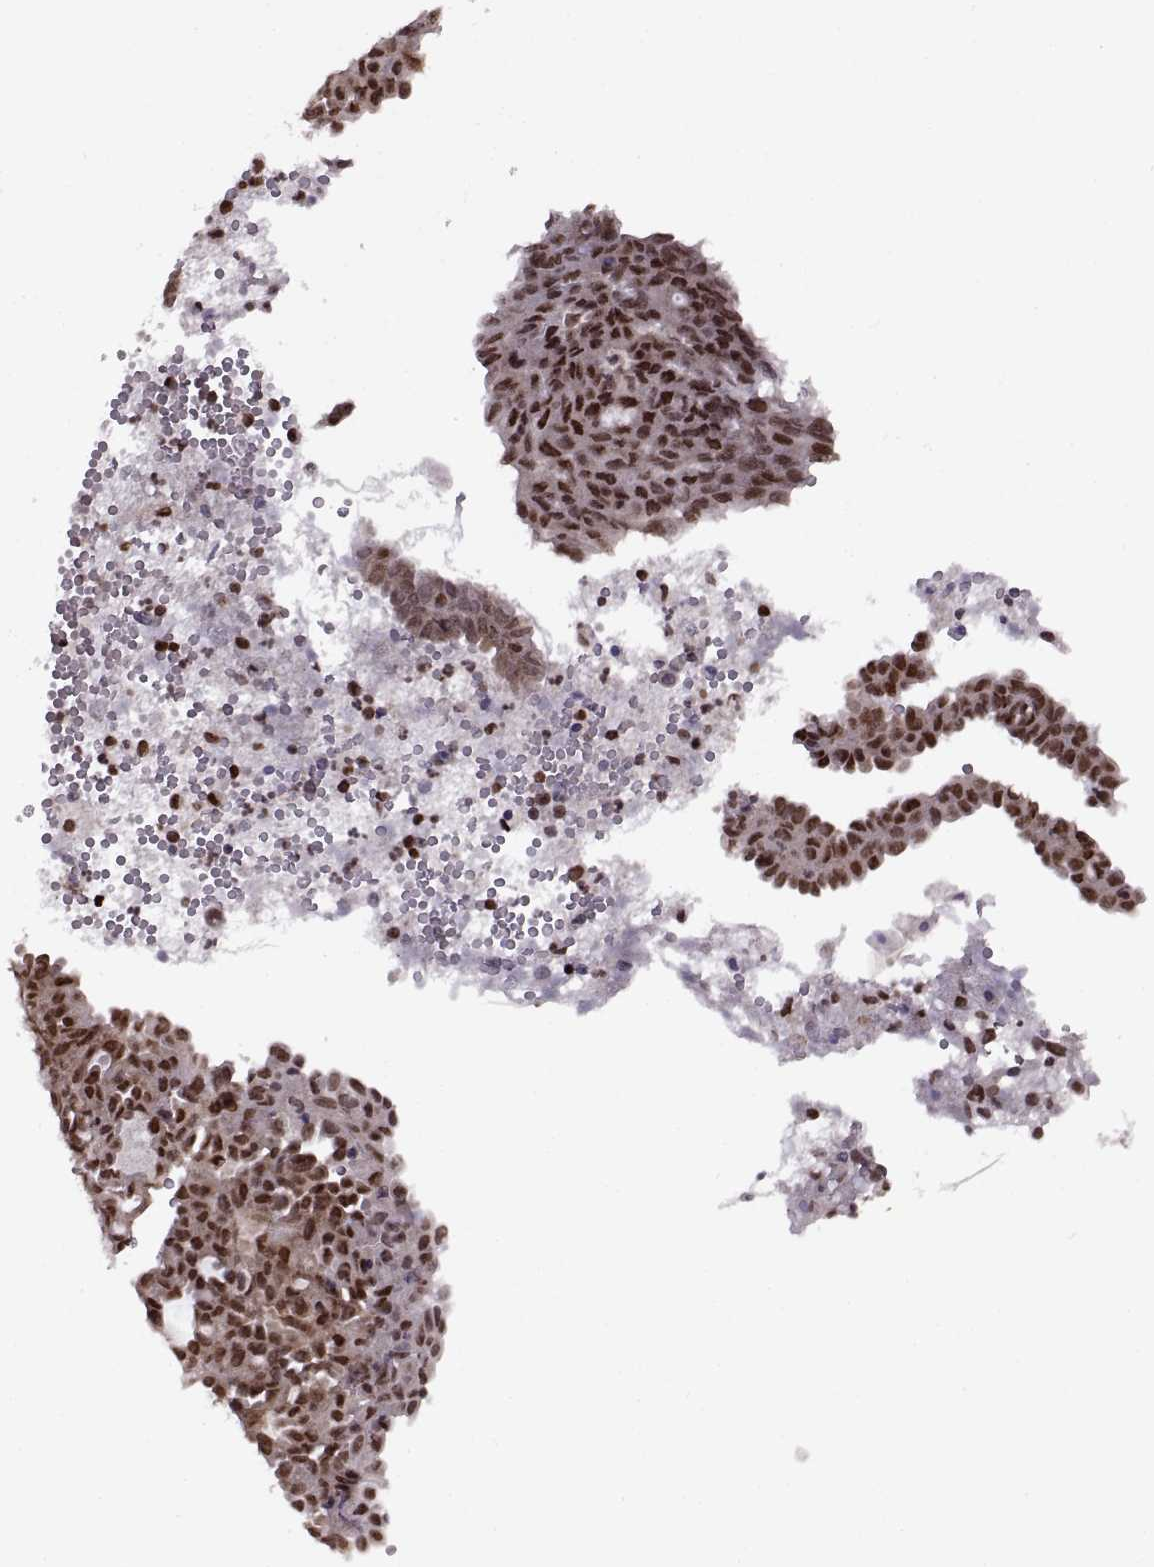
{"staining": {"intensity": "moderate", "quantity": ">75%", "location": "nuclear"}, "tissue": "ovarian cancer", "cell_type": "Tumor cells", "image_type": "cancer", "snomed": [{"axis": "morphology", "description": "Cystadenocarcinoma, serous, NOS"}, {"axis": "topography", "description": "Ovary"}], "caption": "There is medium levels of moderate nuclear expression in tumor cells of ovarian serous cystadenocarcinoma, as demonstrated by immunohistochemical staining (brown color).", "gene": "MT1E", "patient": {"sex": "female", "age": 71}}